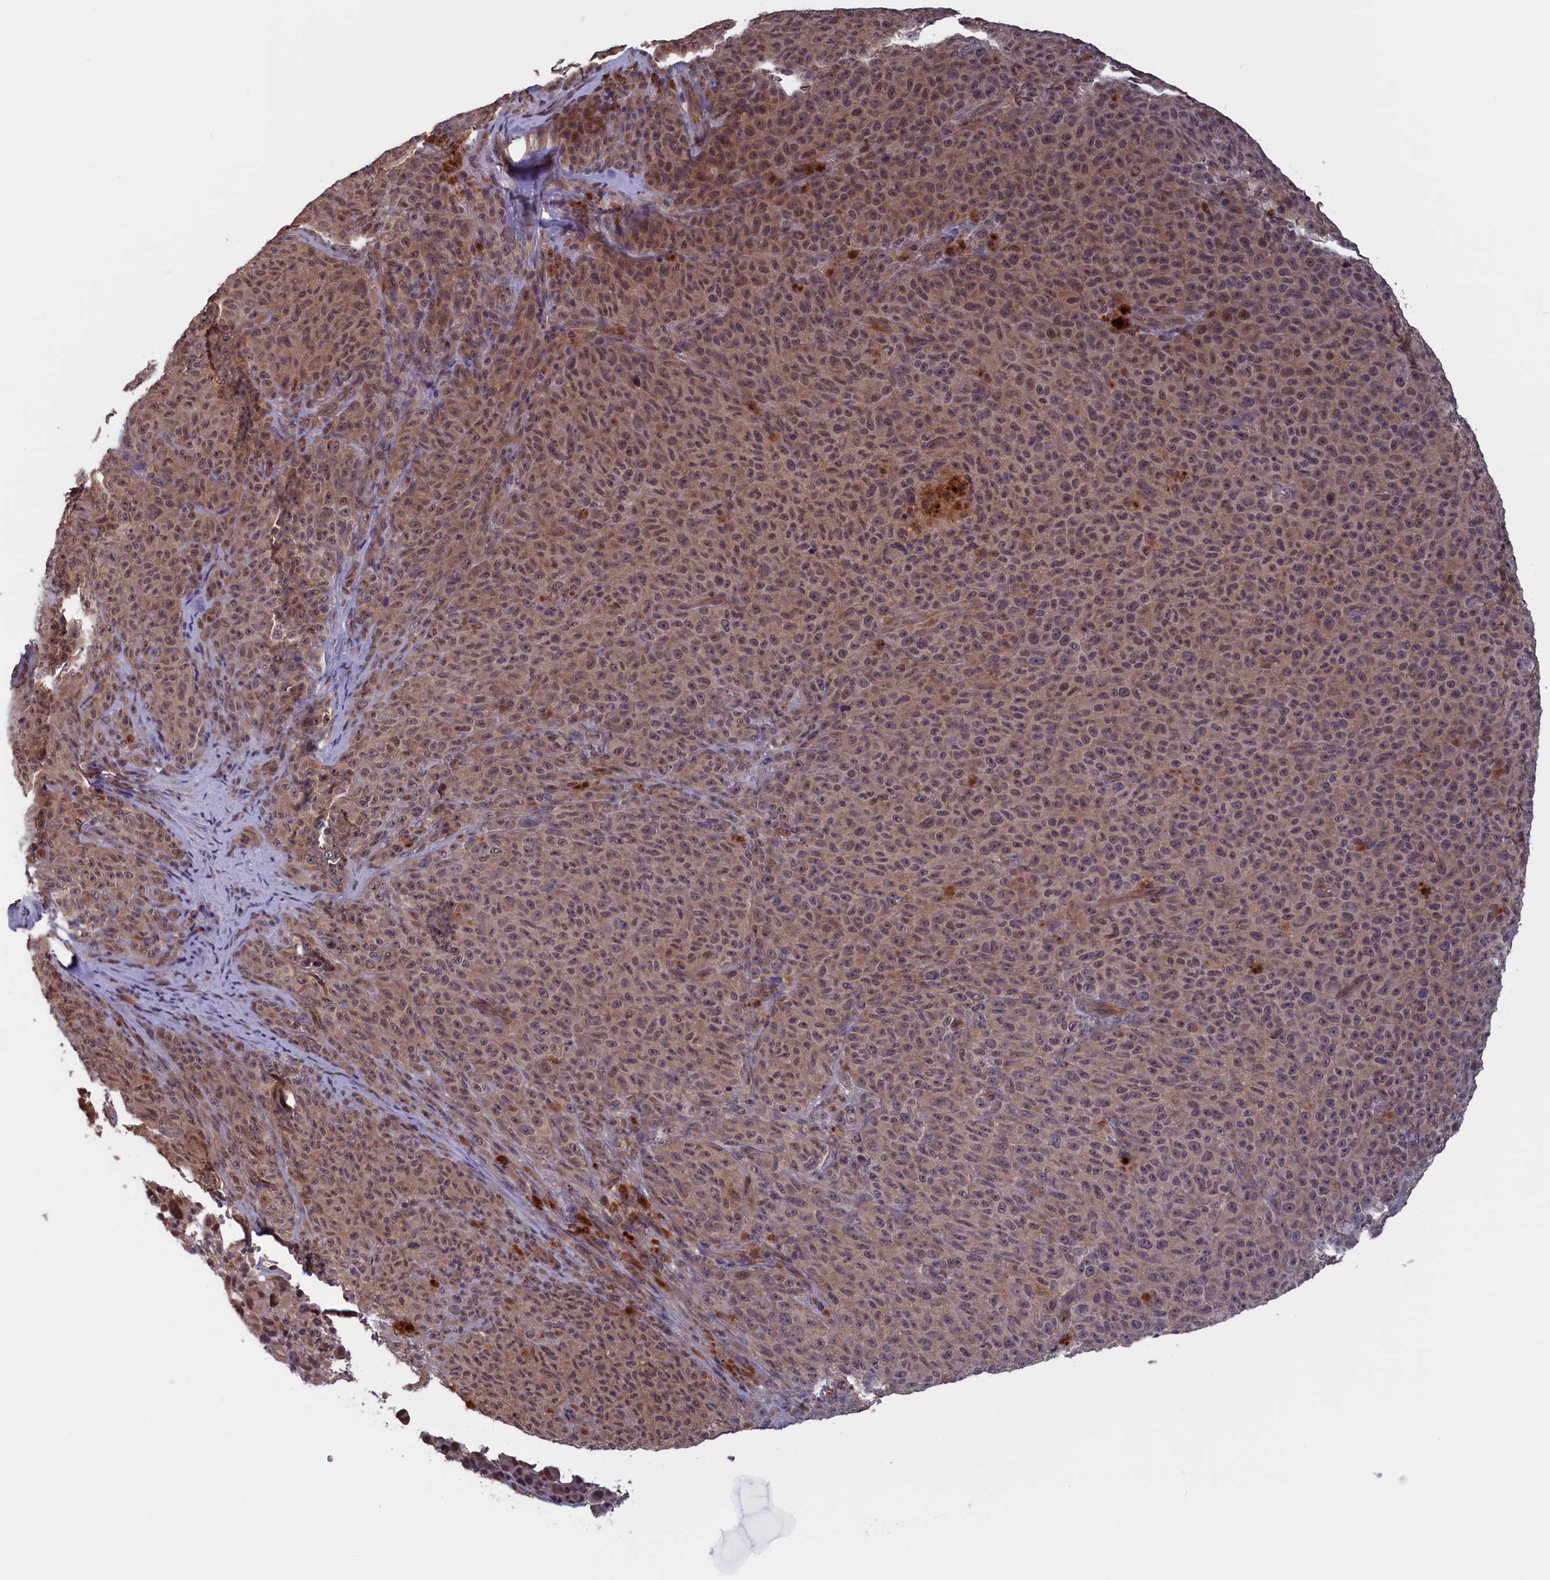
{"staining": {"intensity": "weak", "quantity": ">75%", "location": "cytoplasmic/membranous,nuclear"}, "tissue": "melanoma", "cell_type": "Tumor cells", "image_type": "cancer", "snomed": [{"axis": "morphology", "description": "Malignant melanoma, NOS"}, {"axis": "topography", "description": "Skin"}], "caption": "Weak cytoplasmic/membranous and nuclear protein expression is appreciated in approximately >75% of tumor cells in melanoma.", "gene": "PLP2", "patient": {"sex": "female", "age": 82}}